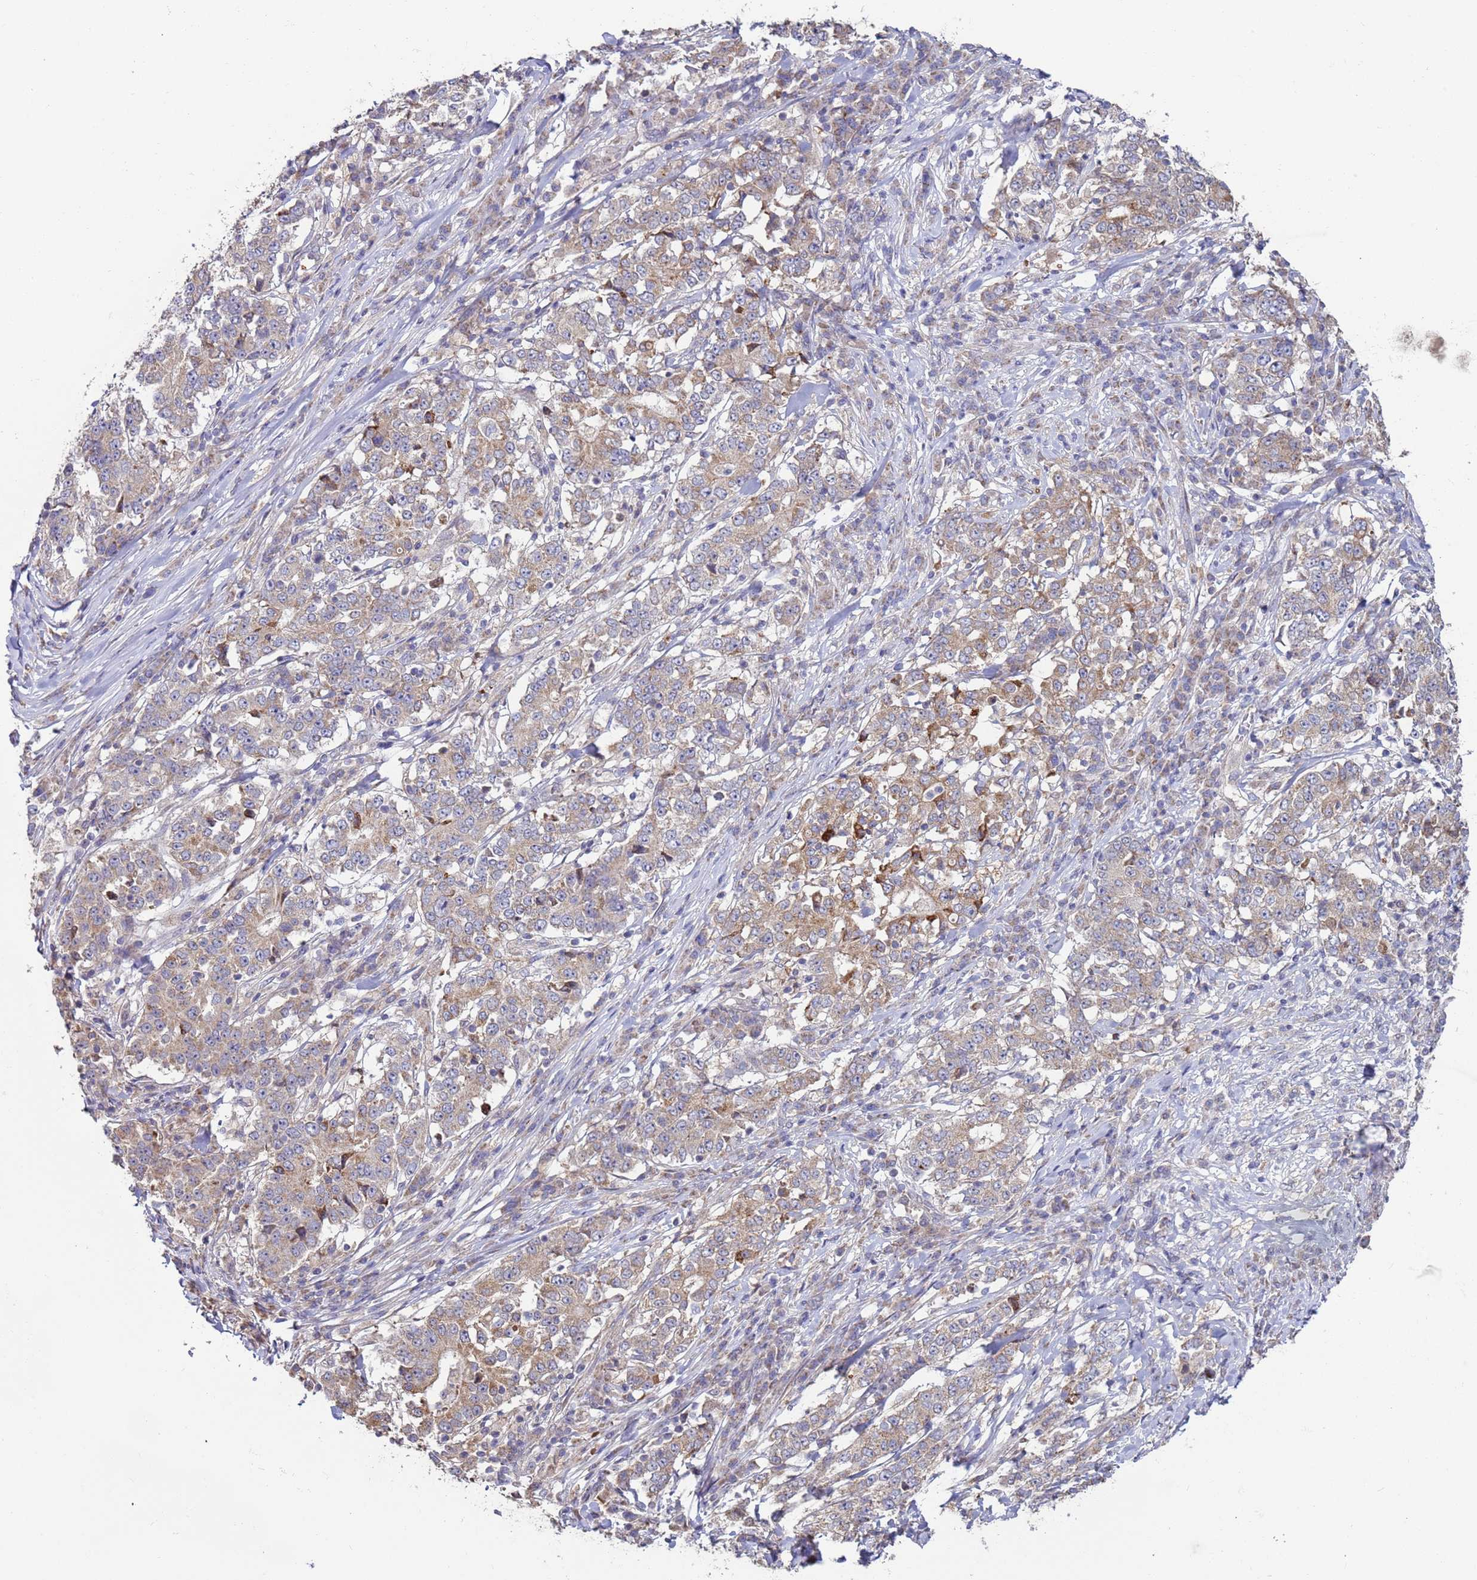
{"staining": {"intensity": "weak", "quantity": "<25%", "location": "cytoplasmic/membranous"}, "tissue": "stomach cancer", "cell_type": "Tumor cells", "image_type": "cancer", "snomed": [{"axis": "morphology", "description": "Adenocarcinoma, NOS"}, {"axis": "topography", "description": "Stomach"}], "caption": "Protein analysis of stomach cancer (adenocarcinoma) exhibits no significant positivity in tumor cells.", "gene": "DIP2B", "patient": {"sex": "male", "age": 59}}